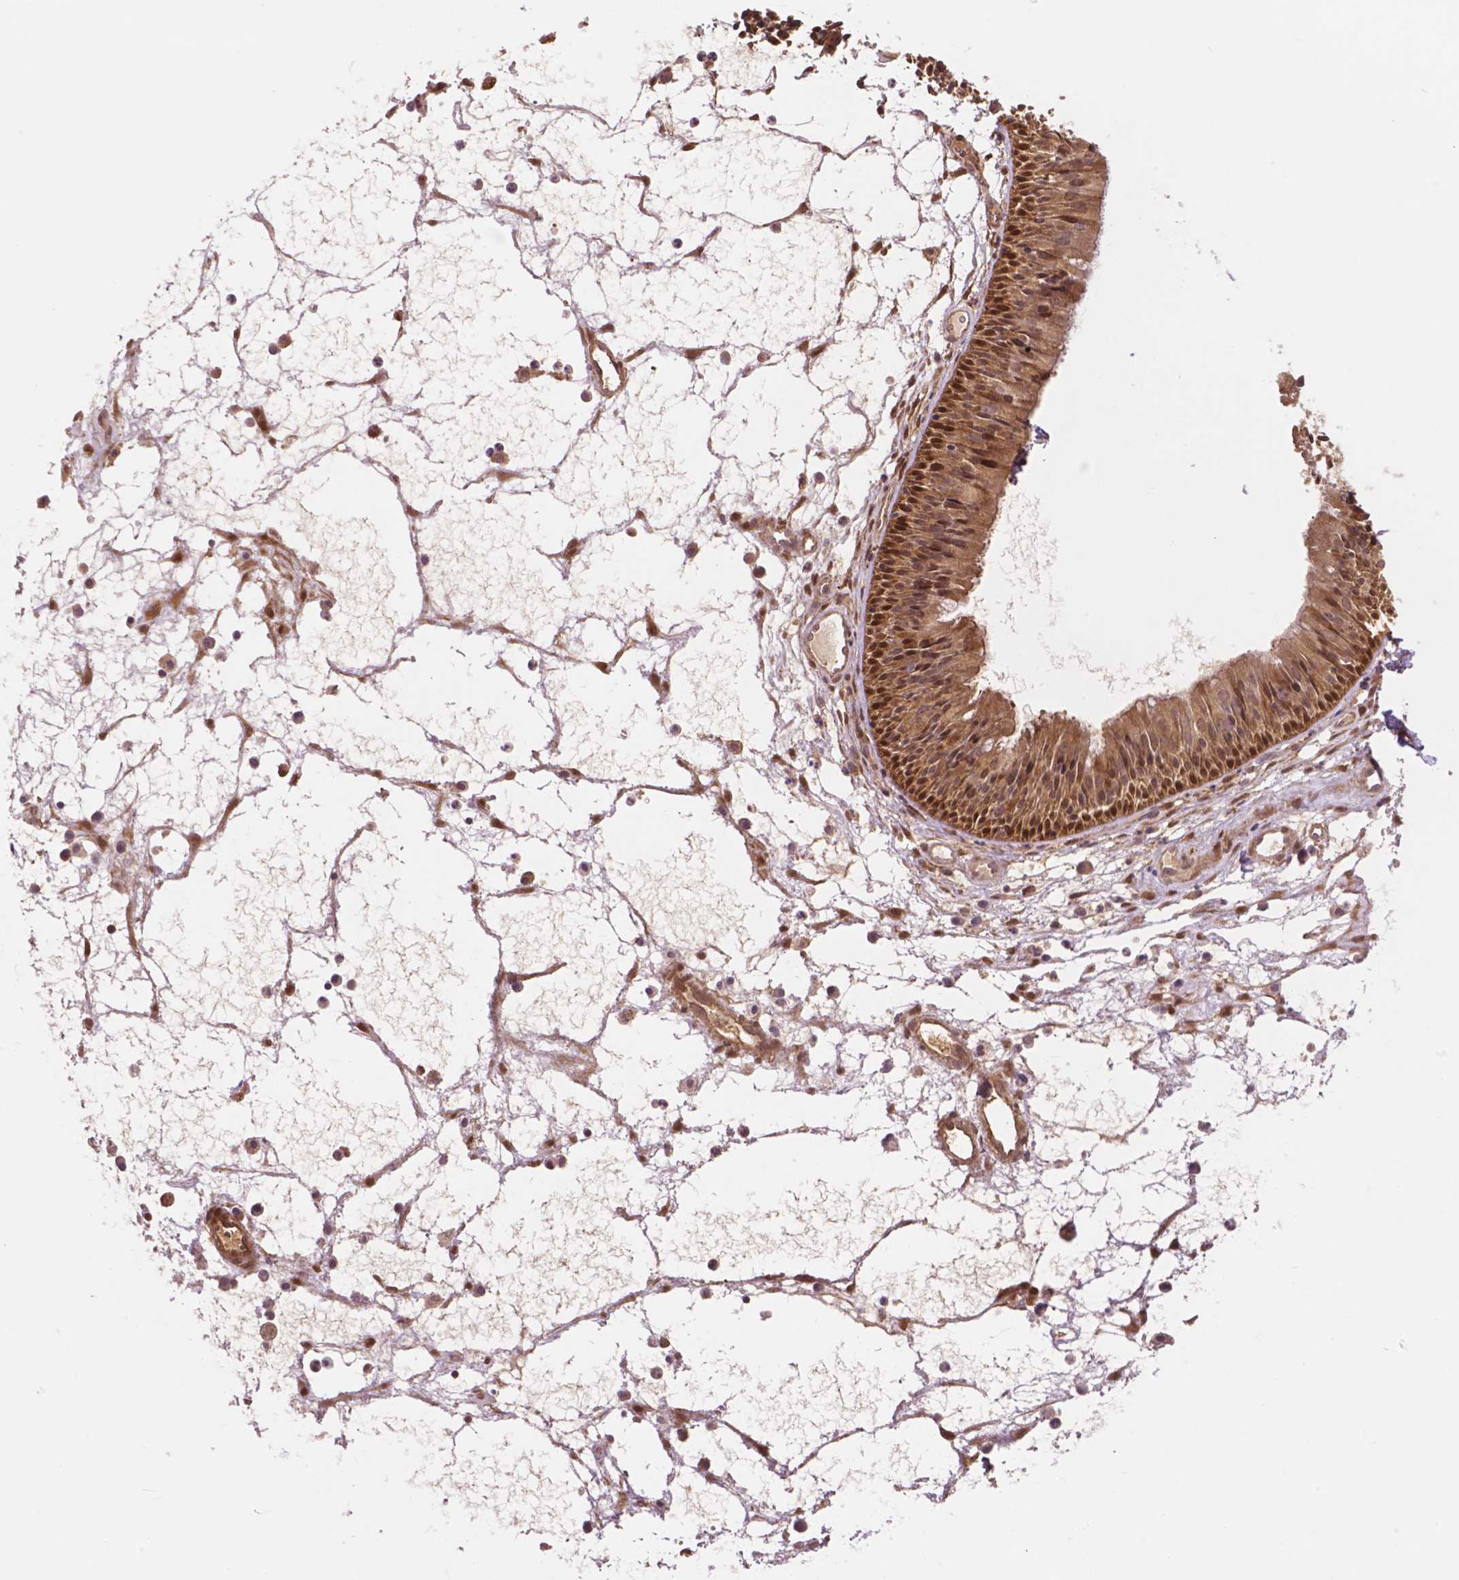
{"staining": {"intensity": "moderate", "quantity": ">75%", "location": "cytoplasmic/membranous,nuclear"}, "tissue": "nasopharynx", "cell_type": "Respiratory epithelial cells", "image_type": "normal", "snomed": [{"axis": "morphology", "description": "Normal tissue, NOS"}, {"axis": "topography", "description": "Nasopharynx"}], "caption": "This is an image of immunohistochemistry staining of unremarkable nasopharynx, which shows moderate expression in the cytoplasmic/membranous,nuclear of respiratory epithelial cells.", "gene": "YAP1", "patient": {"sex": "male", "age": 31}}